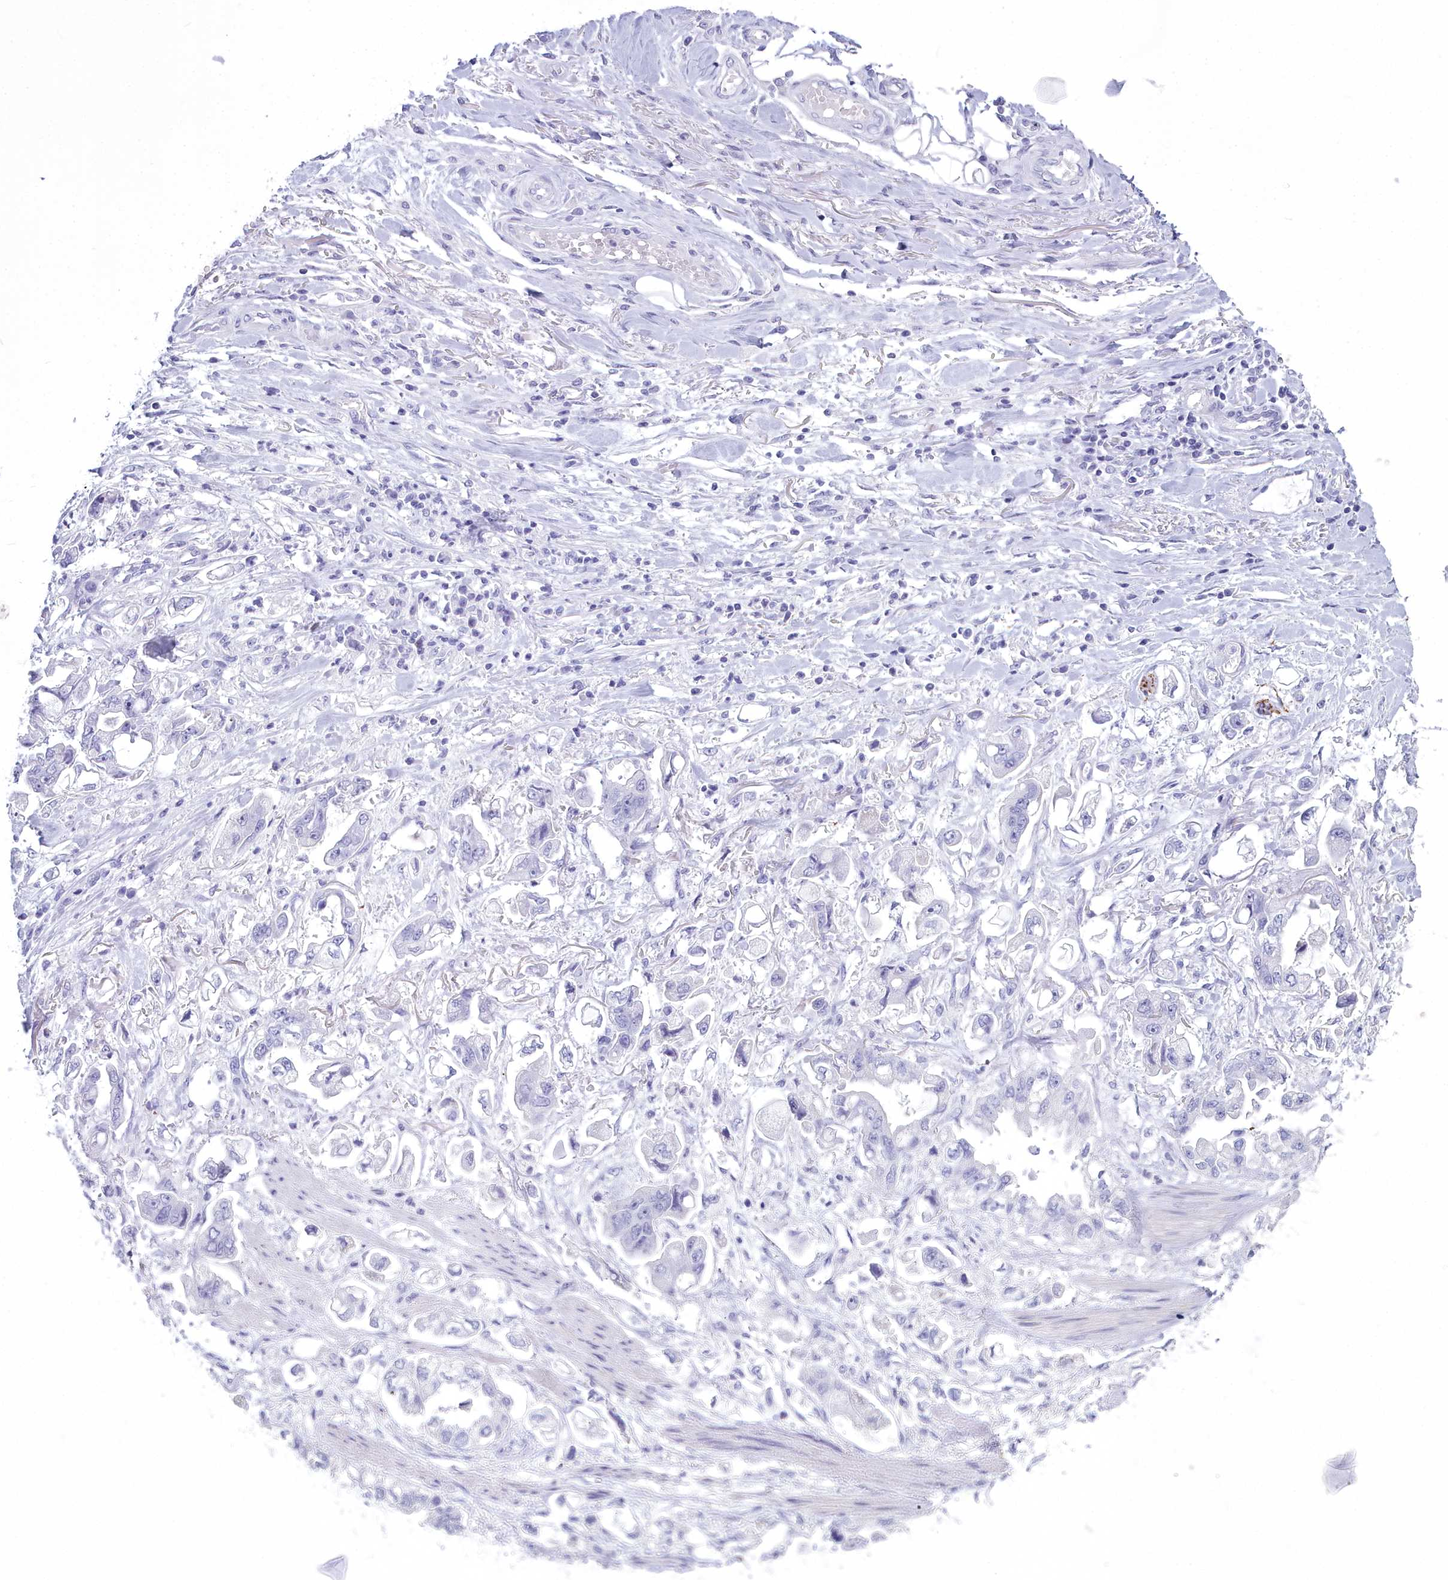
{"staining": {"intensity": "negative", "quantity": "none", "location": "none"}, "tissue": "stomach cancer", "cell_type": "Tumor cells", "image_type": "cancer", "snomed": [{"axis": "morphology", "description": "Adenocarcinoma, NOS"}, {"axis": "topography", "description": "Stomach"}], "caption": "Adenocarcinoma (stomach) was stained to show a protein in brown. There is no significant expression in tumor cells.", "gene": "MAP6", "patient": {"sex": "male", "age": 62}}